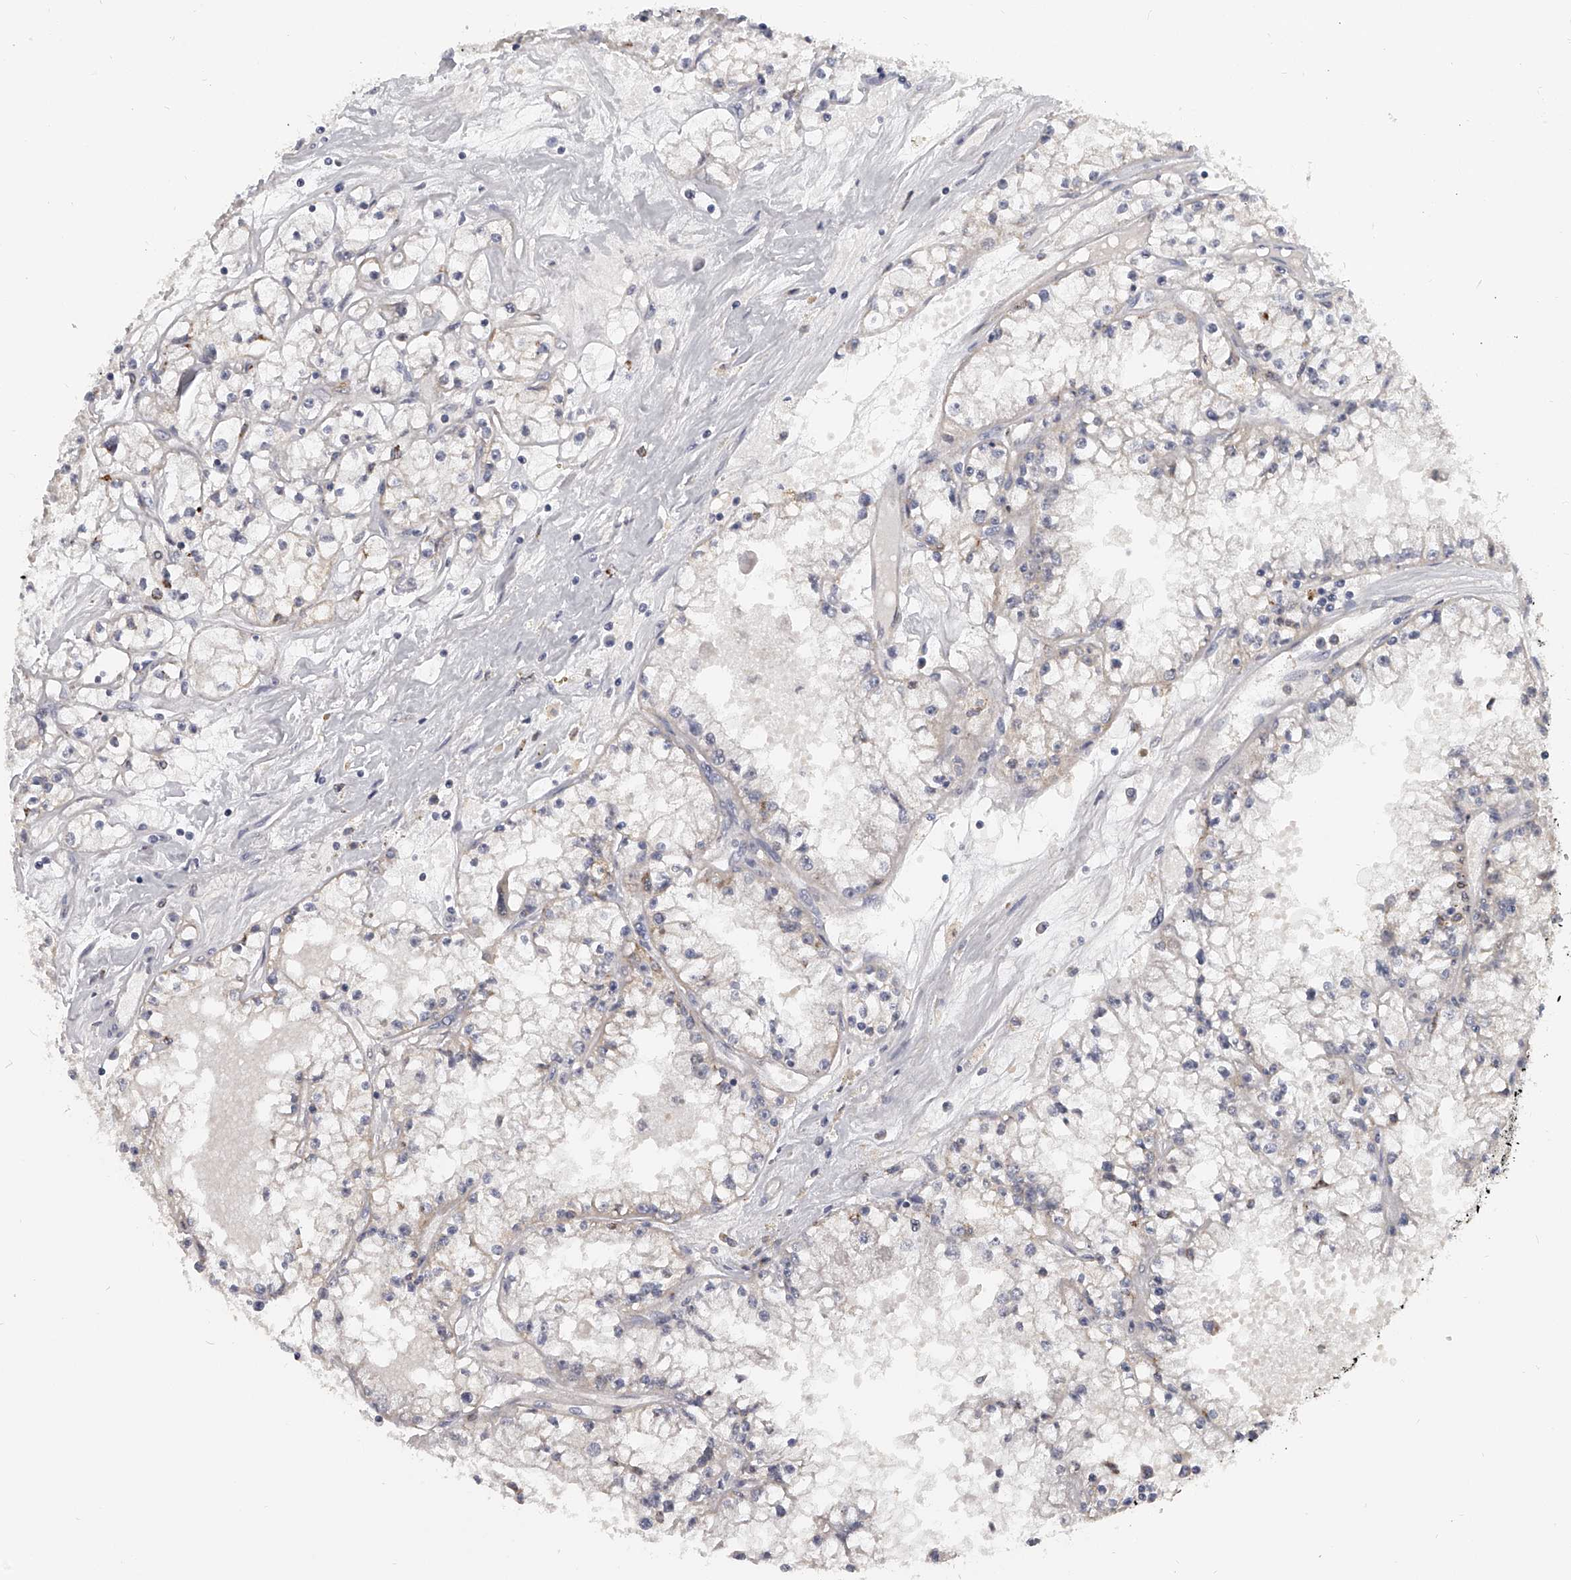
{"staining": {"intensity": "negative", "quantity": "none", "location": "none"}, "tissue": "renal cancer", "cell_type": "Tumor cells", "image_type": "cancer", "snomed": [{"axis": "morphology", "description": "Adenocarcinoma, NOS"}, {"axis": "topography", "description": "Kidney"}], "caption": "DAB immunohistochemical staining of human renal adenocarcinoma shows no significant staining in tumor cells.", "gene": "KLHL7", "patient": {"sex": "male", "age": 56}}